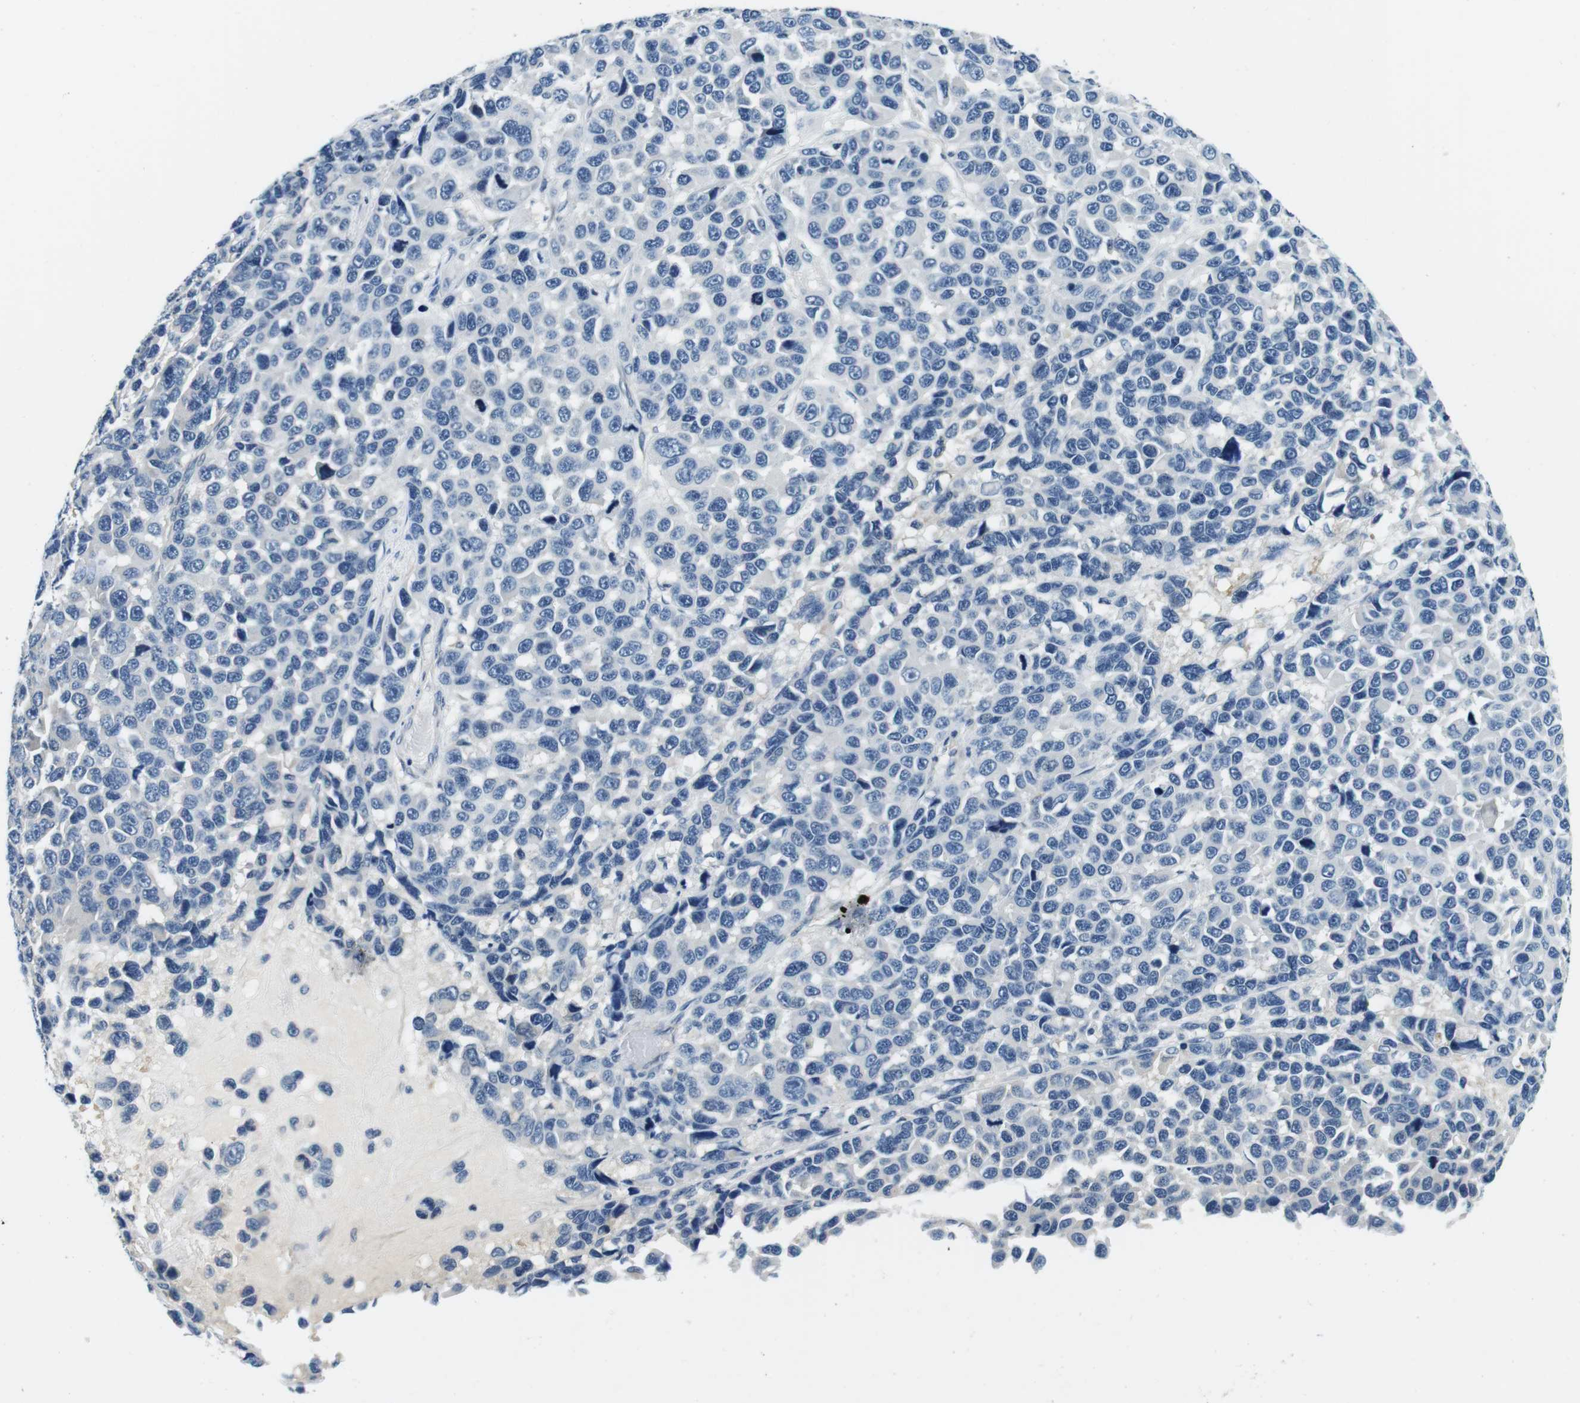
{"staining": {"intensity": "negative", "quantity": "none", "location": "none"}, "tissue": "melanoma", "cell_type": "Tumor cells", "image_type": "cancer", "snomed": [{"axis": "morphology", "description": "Malignant melanoma, NOS"}, {"axis": "topography", "description": "Skin"}], "caption": "IHC of malignant melanoma demonstrates no staining in tumor cells.", "gene": "KCNJ5", "patient": {"sex": "male", "age": 53}}